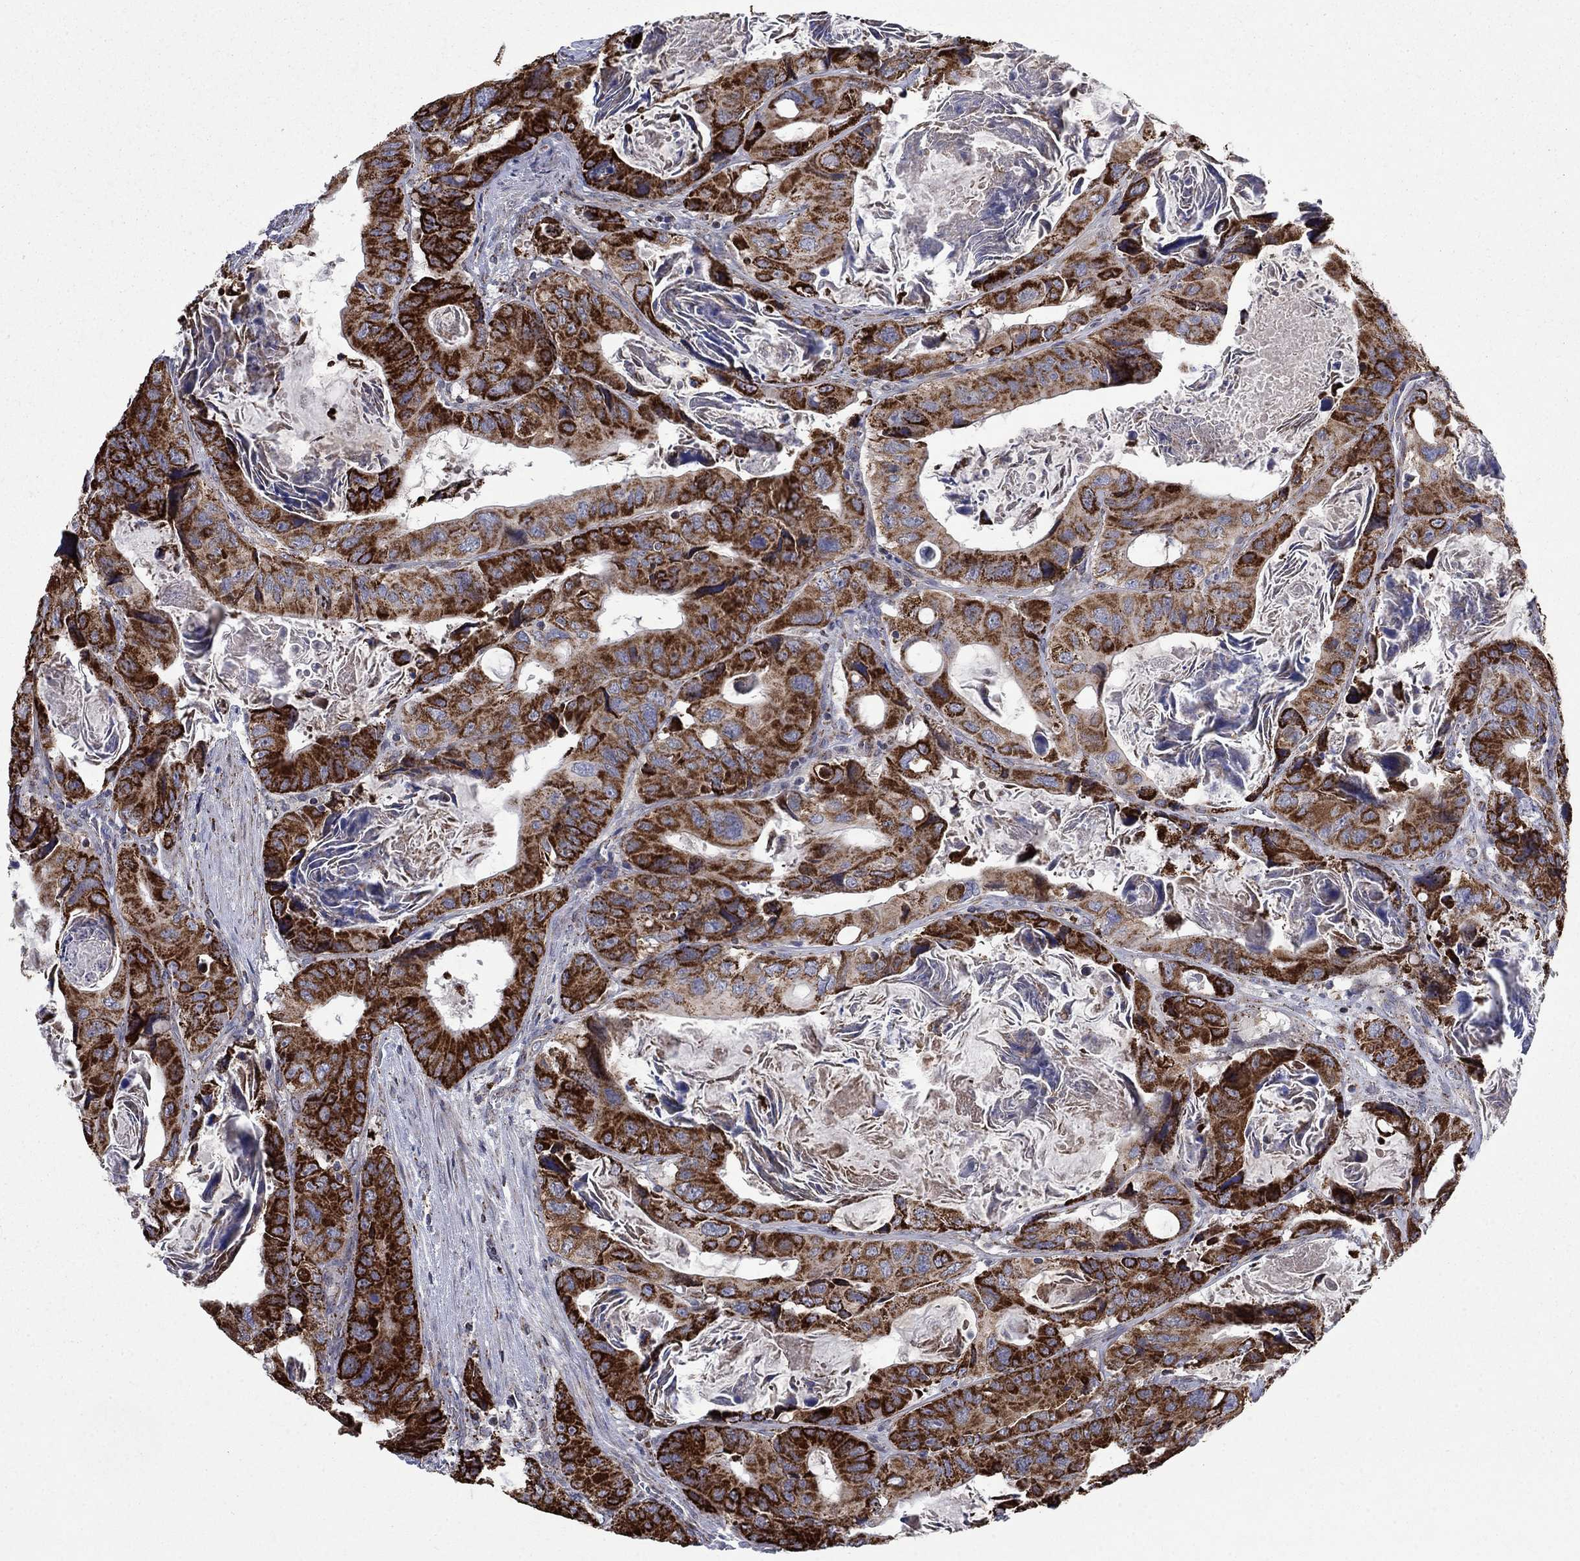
{"staining": {"intensity": "strong", "quantity": ">75%", "location": "cytoplasmic/membranous"}, "tissue": "colorectal cancer", "cell_type": "Tumor cells", "image_type": "cancer", "snomed": [{"axis": "morphology", "description": "Adenocarcinoma, NOS"}, {"axis": "topography", "description": "Rectum"}], "caption": "The histopathology image reveals immunohistochemical staining of colorectal cancer (adenocarcinoma). There is strong cytoplasmic/membranous expression is present in approximately >75% of tumor cells.", "gene": "MOAP1", "patient": {"sex": "male", "age": 64}}